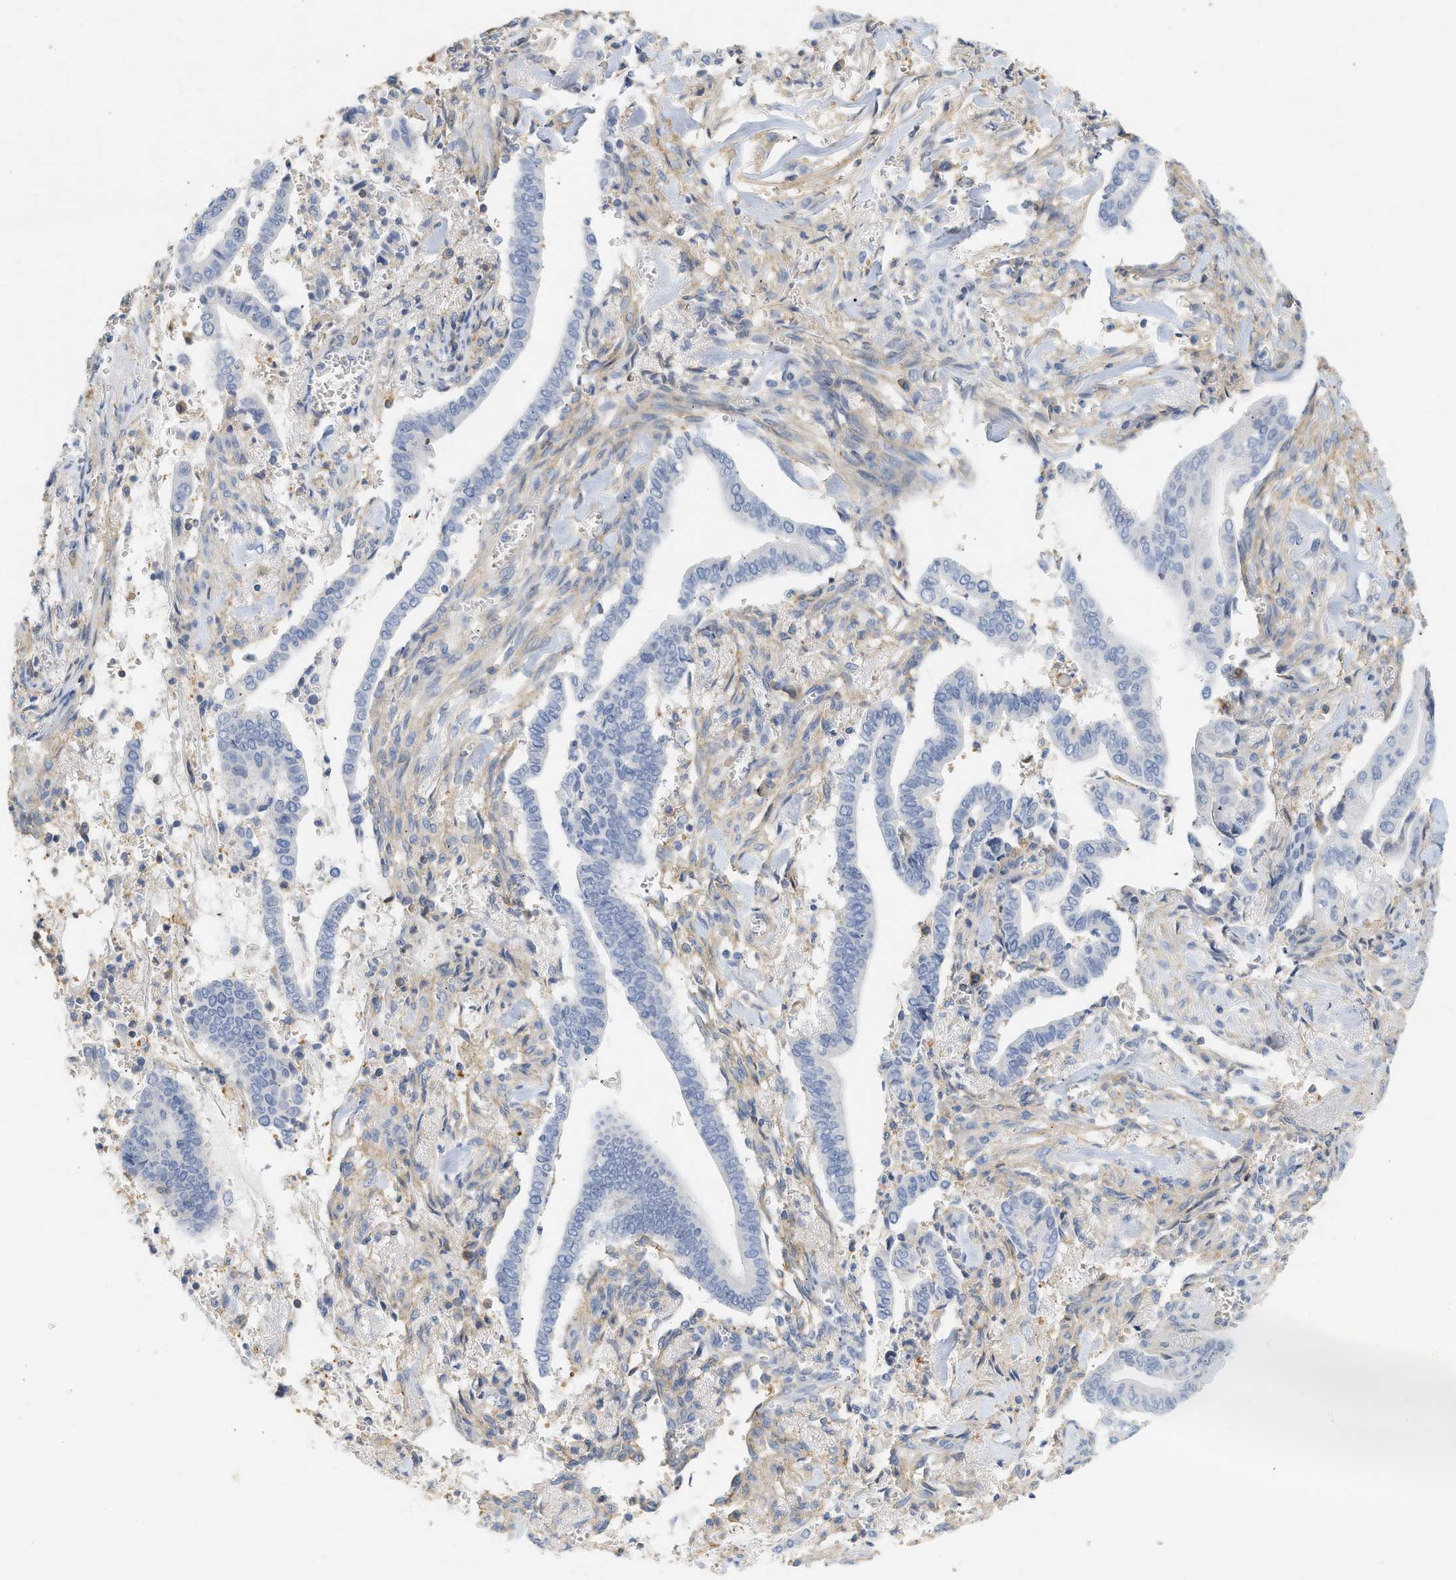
{"staining": {"intensity": "negative", "quantity": "none", "location": "none"}, "tissue": "cervical cancer", "cell_type": "Tumor cells", "image_type": "cancer", "snomed": [{"axis": "morphology", "description": "Adenocarcinoma, NOS"}, {"axis": "topography", "description": "Cervix"}], "caption": "This is an IHC photomicrograph of human cervical cancer (adenocarcinoma). There is no positivity in tumor cells.", "gene": "BVES", "patient": {"sex": "female", "age": 44}}